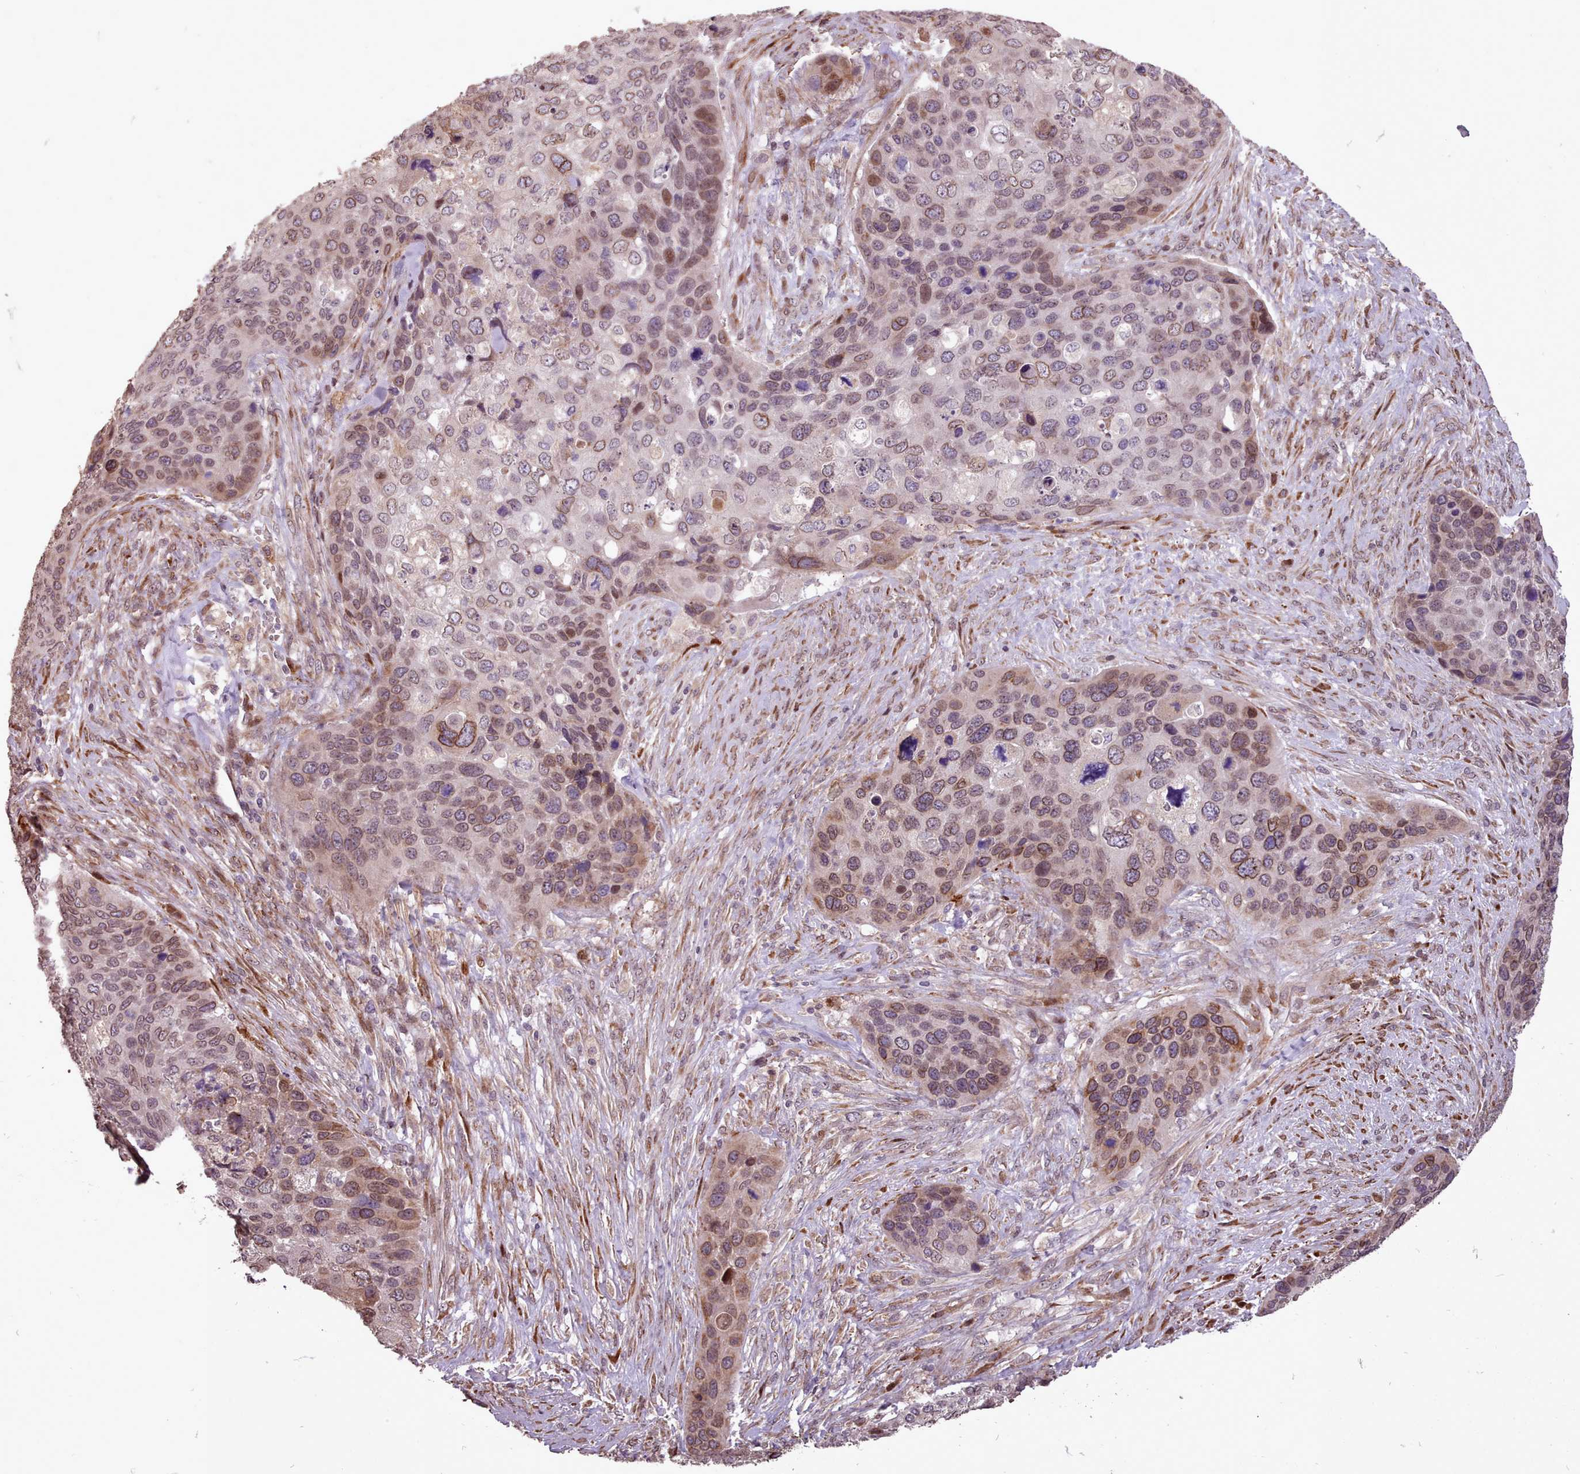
{"staining": {"intensity": "moderate", "quantity": "25%-75%", "location": "cytoplasmic/membranous,nuclear"}, "tissue": "skin cancer", "cell_type": "Tumor cells", "image_type": "cancer", "snomed": [{"axis": "morphology", "description": "Basal cell carcinoma"}, {"axis": "topography", "description": "Skin"}], "caption": "Approximately 25%-75% of tumor cells in basal cell carcinoma (skin) reveal moderate cytoplasmic/membranous and nuclear protein staining as visualized by brown immunohistochemical staining.", "gene": "CABP1", "patient": {"sex": "female", "age": 74}}